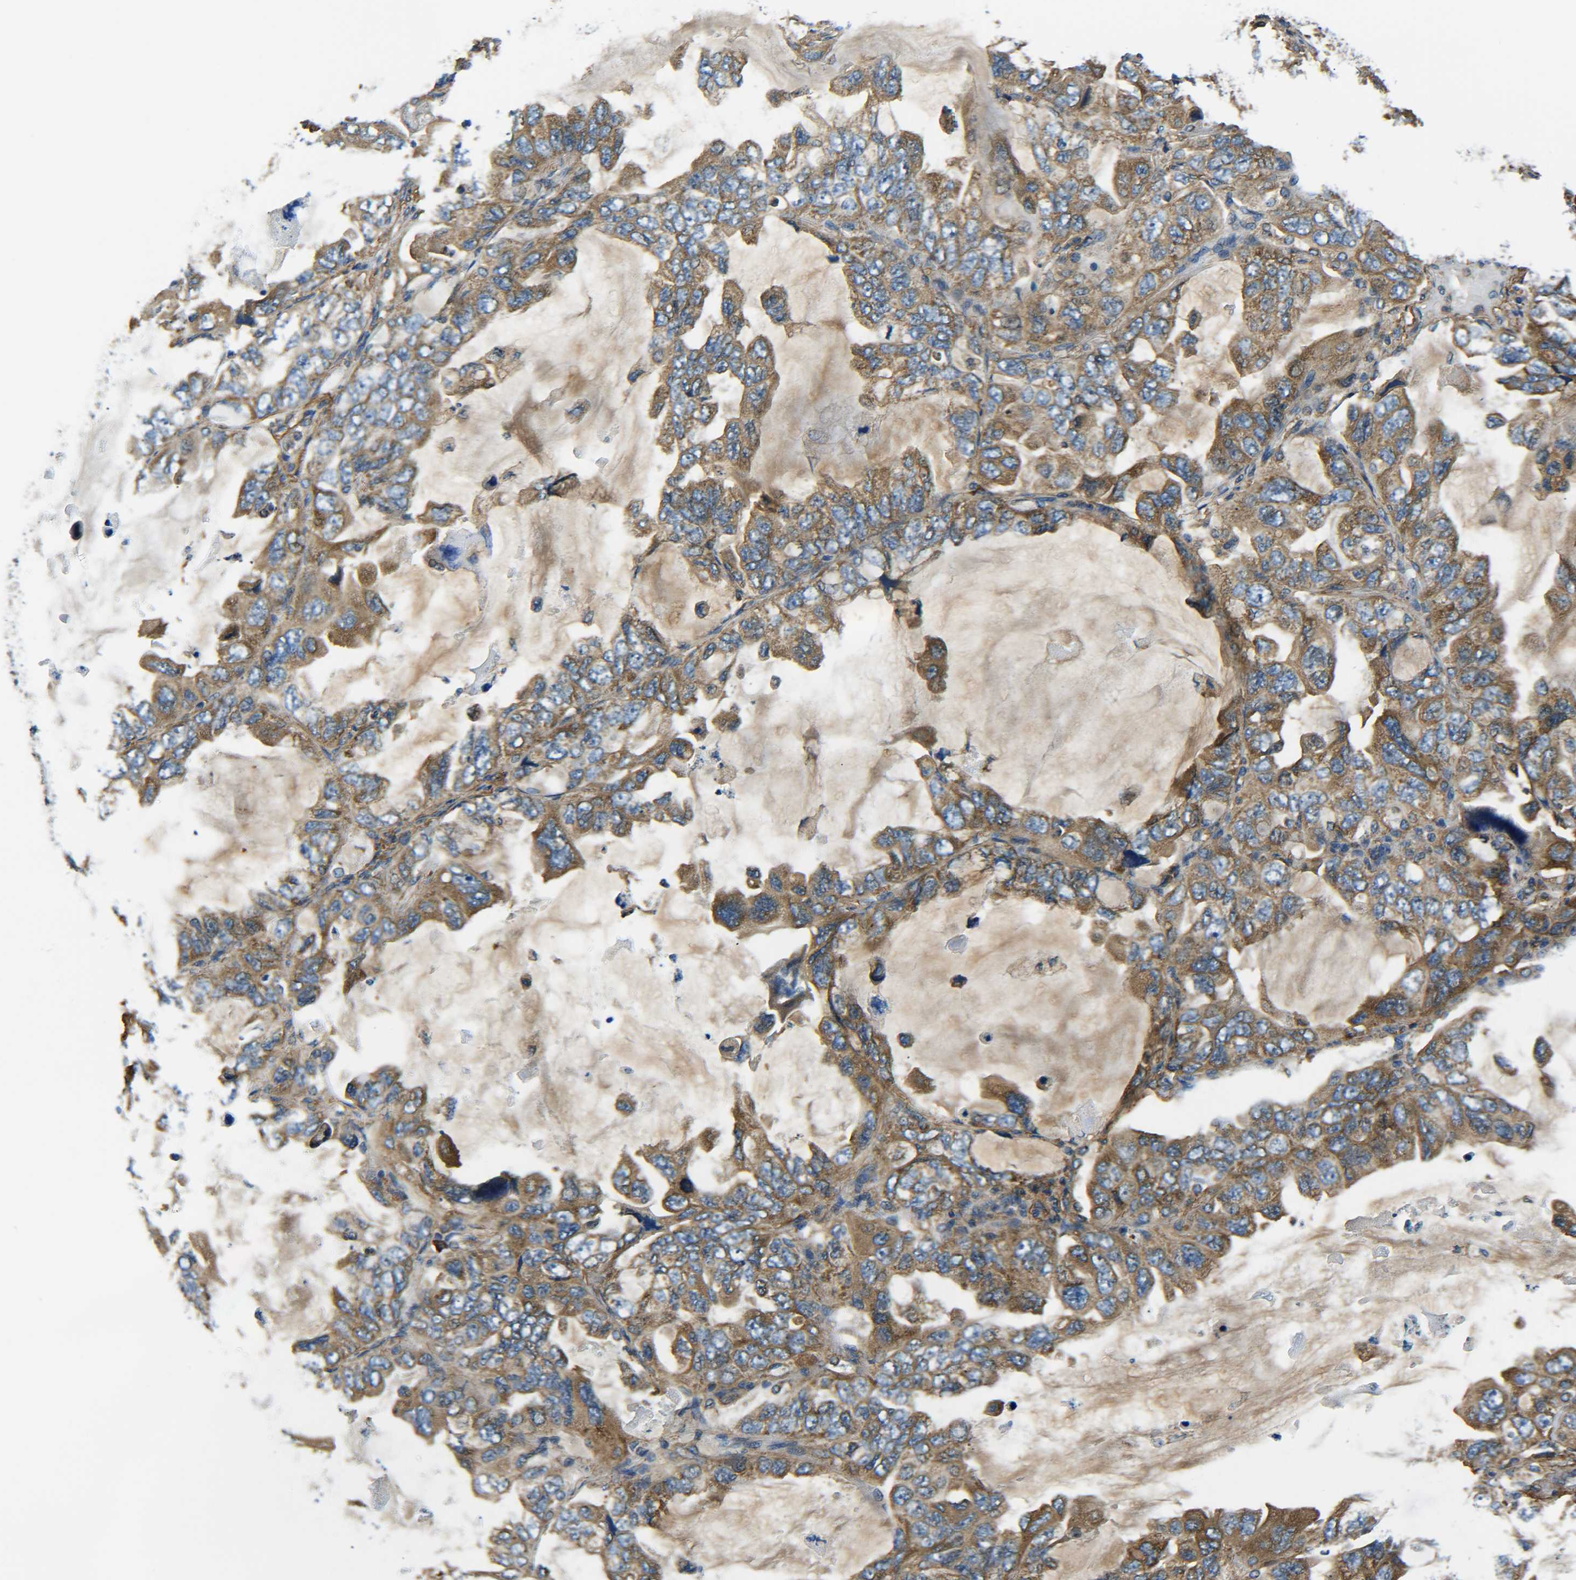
{"staining": {"intensity": "moderate", "quantity": ">75%", "location": "cytoplasmic/membranous"}, "tissue": "lung cancer", "cell_type": "Tumor cells", "image_type": "cancer", "snomed": [{"axis": "morphology", "description": "Squamous cell carcinoma, NOS"}, {"axis": "topography", "description": "Lung"}], "caption": "Protein analysis of squamous cell carcinoma (lung) tissue demonstrates moderate cytoplasmic/membranous positivity in about >75% of tumor cells. (DAB (3,3'-diaminobenzidine) IHC, brown staining for protein, blue staining for nuclei).", "gene": "PREB", "patient": {"sex": "female", "age": 73}}